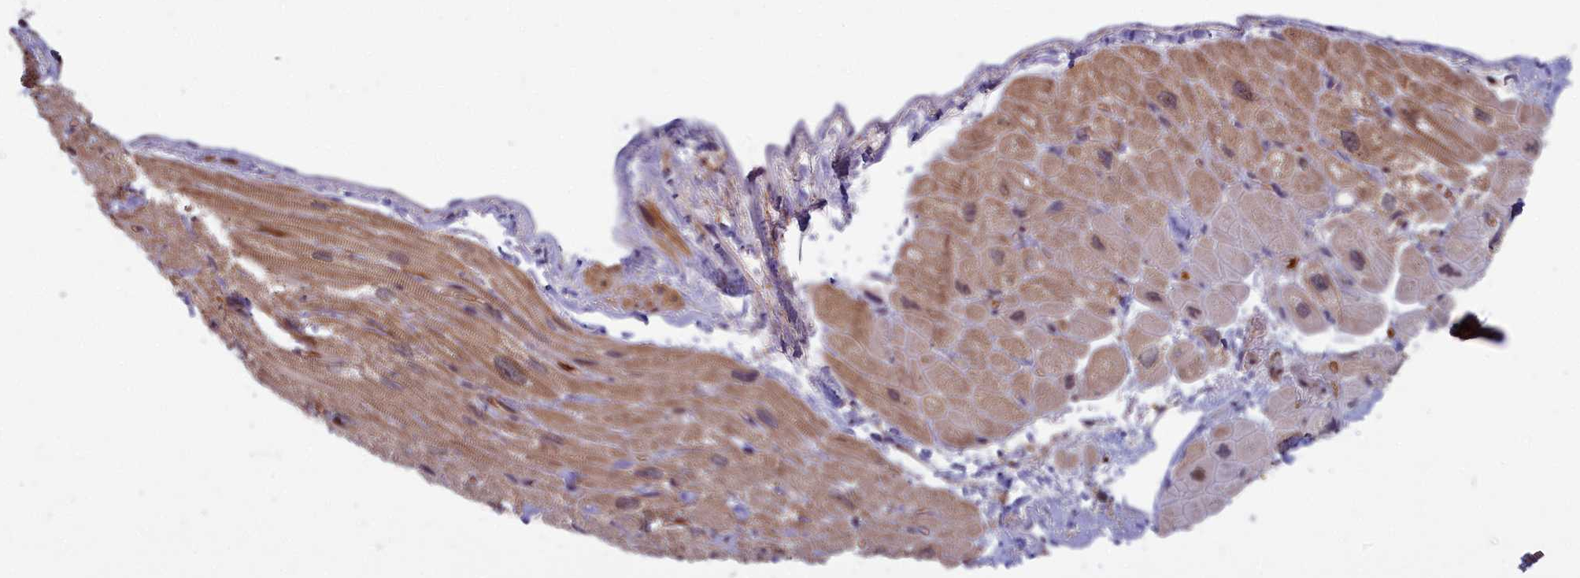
{"staining": {"intensity": "moderate", "quantity": ">75%", "location": "cytoplasmic/membranous"}, "tissue": "heart muscle", "cell_type": "Cardiomyocytes", "image_type": "normal", "snomed": [{"axis": "morphology", "description": "Normal tissue, NOS"}, {"axis": "topography", "description": "Heart"}], "caption": "This micrograph displays immunohistochemistry staining of unremarkable heart muscle, with medium moderate cytoplasmic/membranous staining in about >75% of cardiomyocytes.", "gene": "BLVRB", "patient": {"sex": "male", "age": 65}}